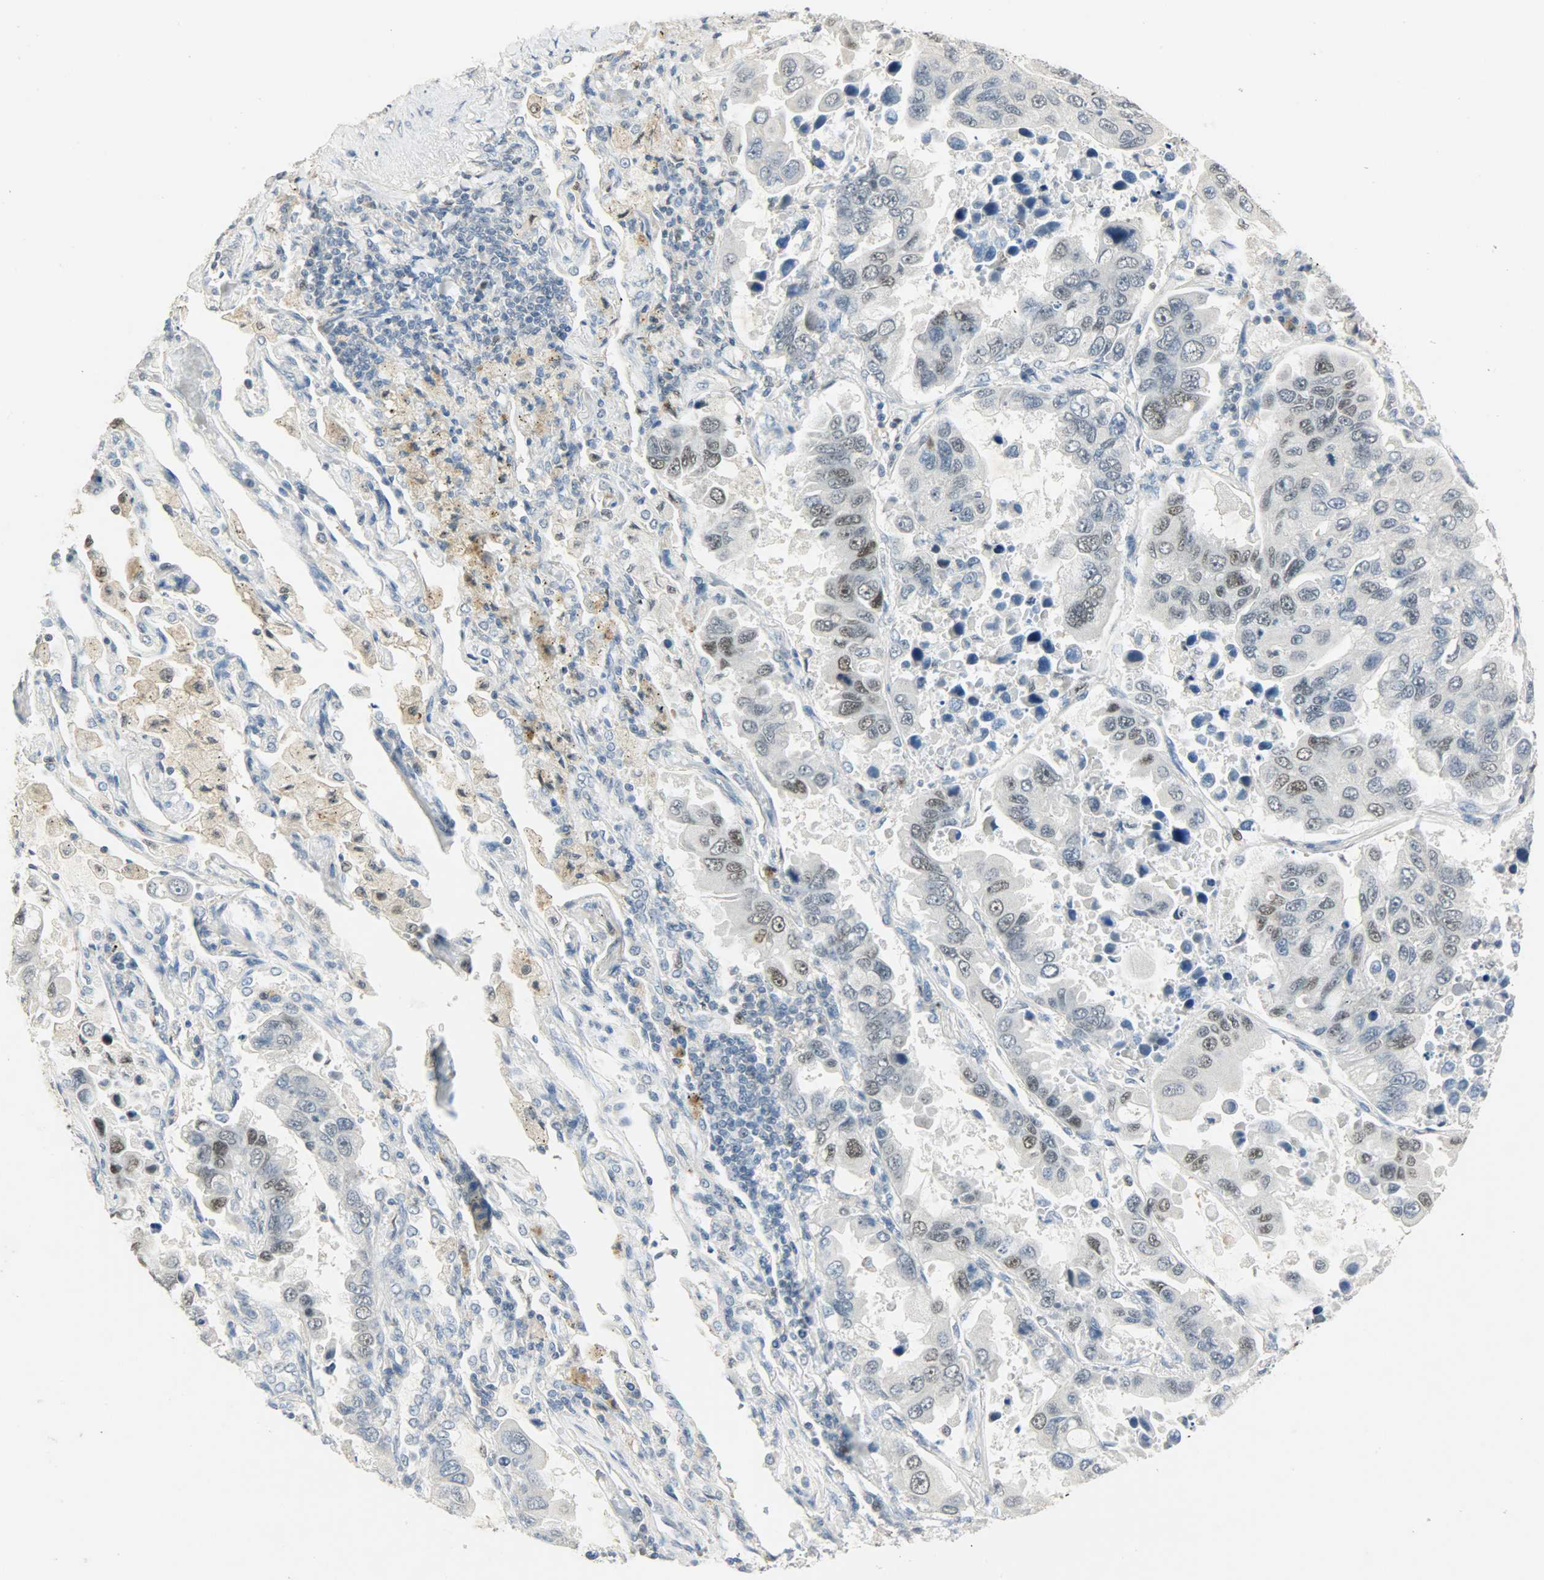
{"staining": {"intensity": "weak", "quantity": "25%-75%", "location": "nuclear"}, "tissue": "lung cancer", "cell_type": "Tumor cells", "image_type": "cancer", "snomed": [{"axis": "morphology", "description": "Adenocarcinoma, NOS"}, {"axis": "topography", "description": "Lung"}], "caption": "Protein analysis of lung adenocarcinoma tissue exhibits weak nuclear expression in approximately 25%-75% of tumor cells.", "gene": "PPARG", "patient": {"sex": "male", "age": 64}}